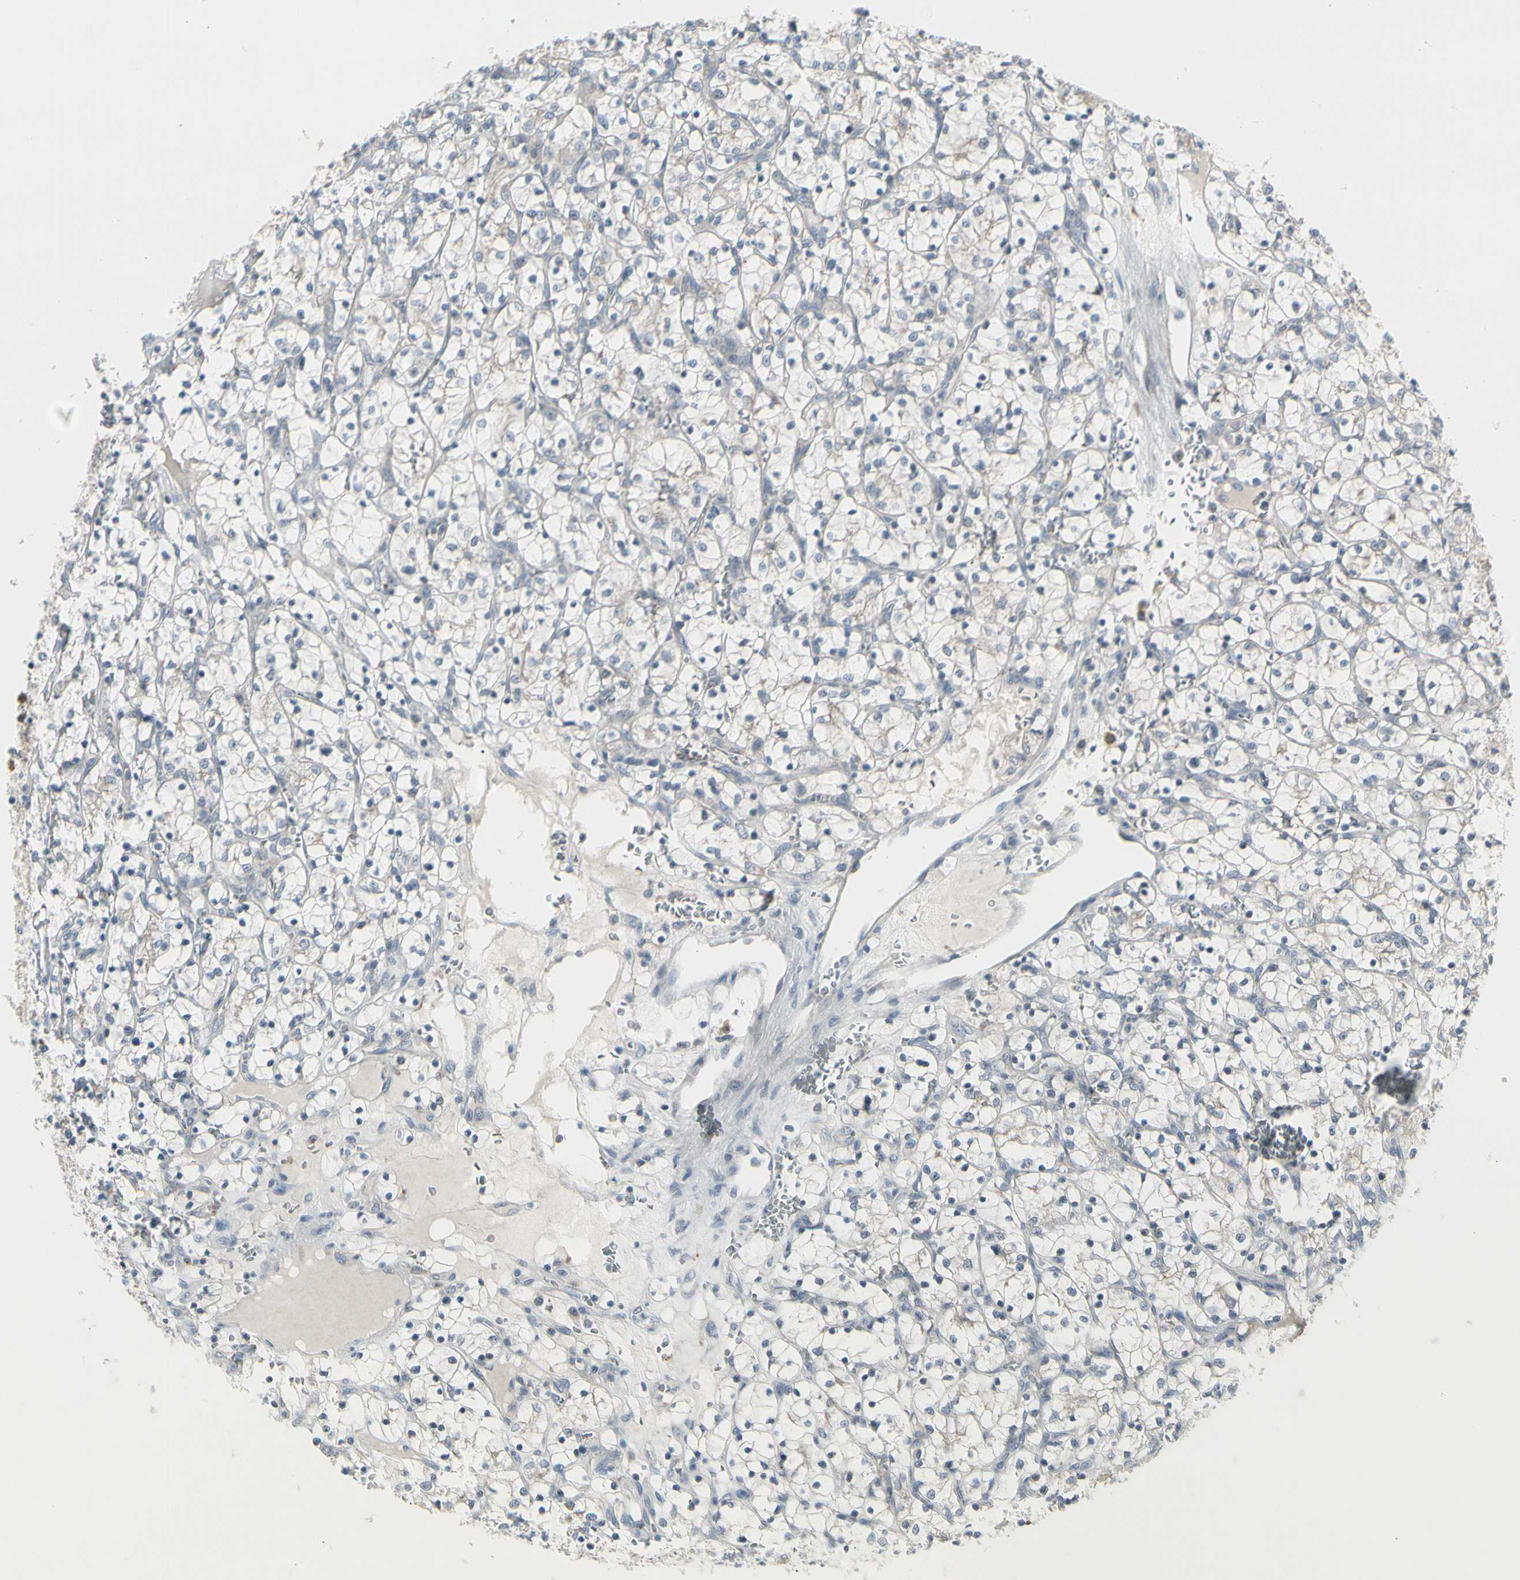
{"staining": {"intensity": "negative", "quantity": "none", "location": "none"}, "tissue": "renal cancer", "cell_type": "Tumor cells", "image_type": "cancer", "snomed": [{"axis": "morphology", "description": "Adenocarcinoma, NOS"}, {"axis": "topography", "description": "Kidney"}], "caption": "Histopathology image shows no significant protein staining in tumor cells of adenocarcinoma (renal).", "gene": "GRN", "patient": {"sex": "female", "age": 69}}